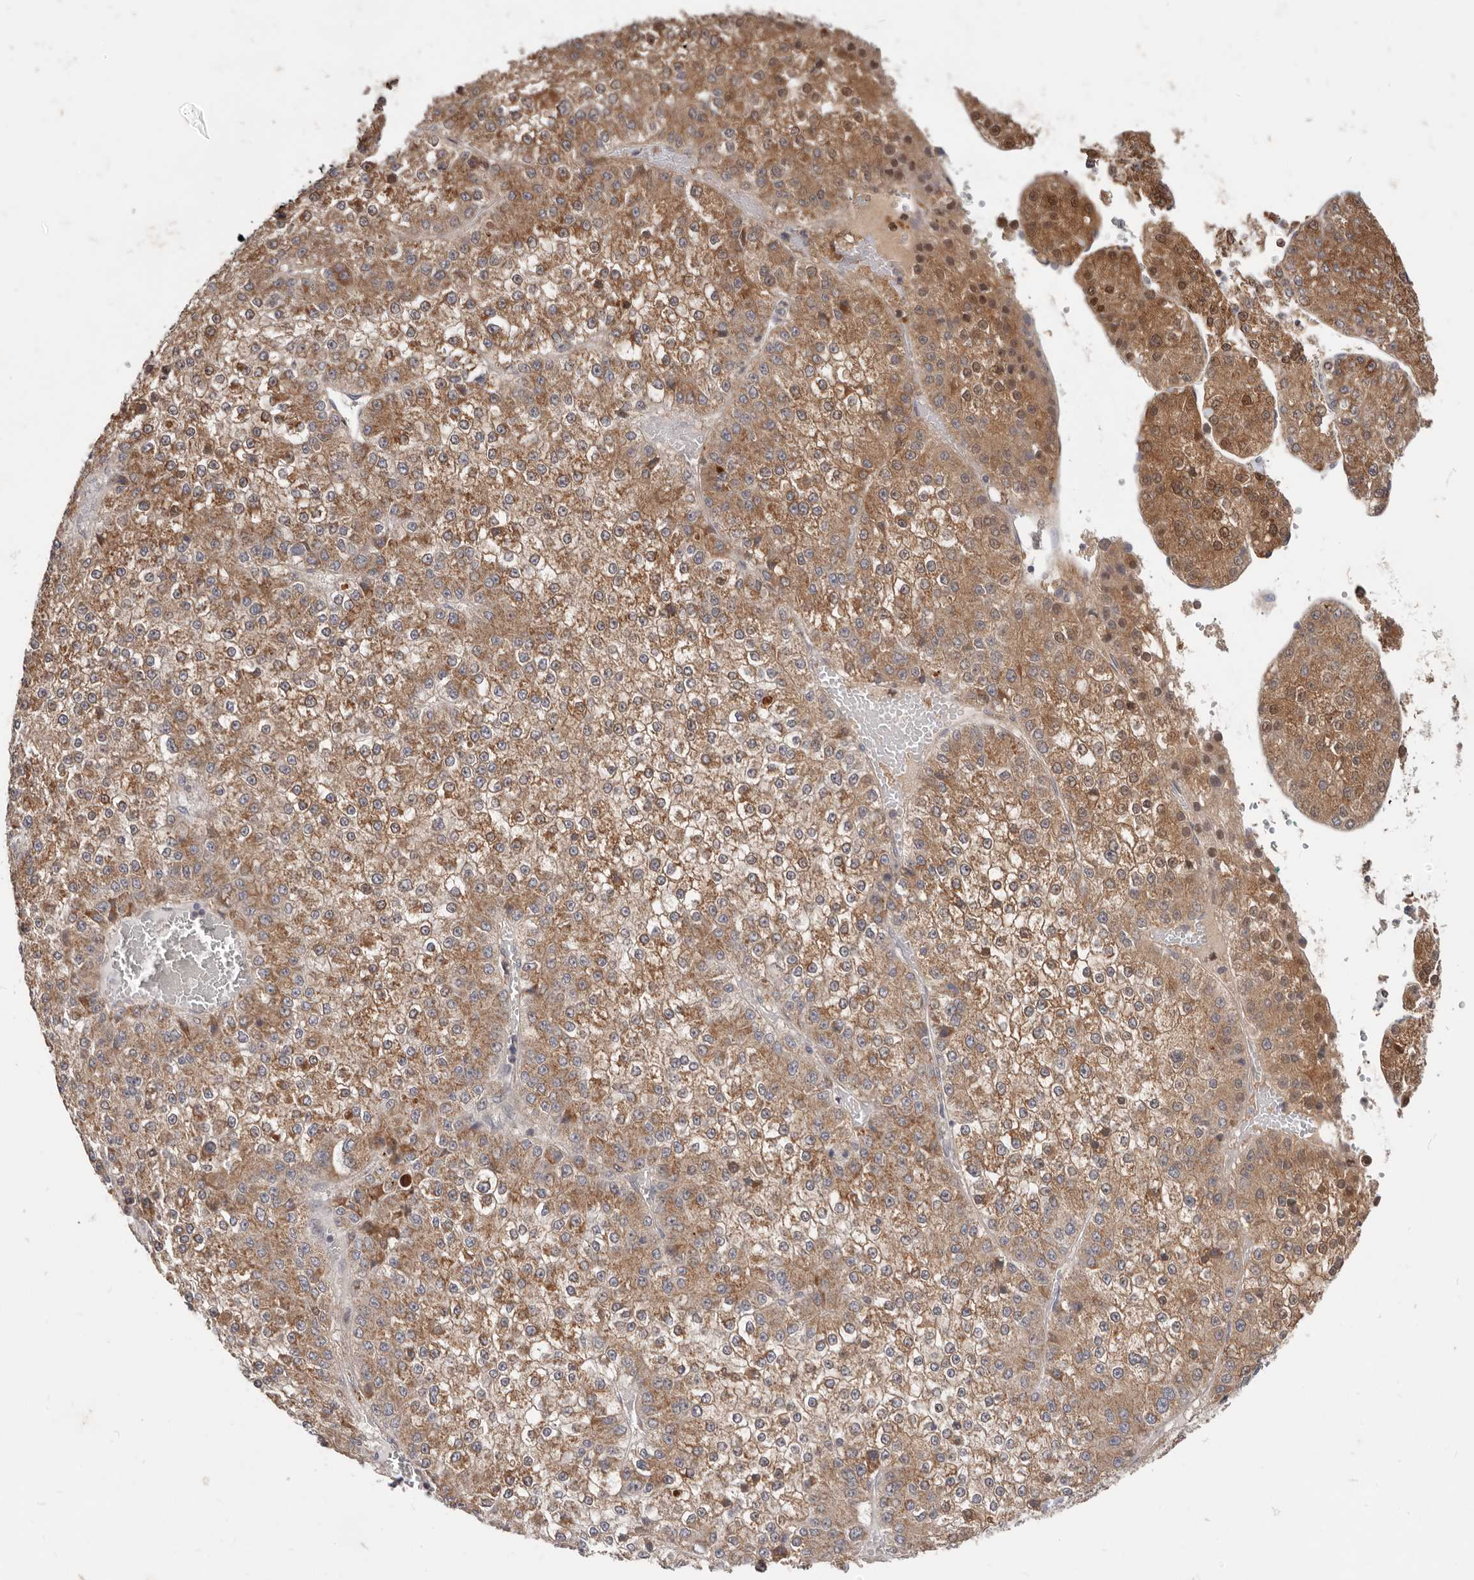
{"staining": {"intensity": "moderate", "quantity": ">75%", "location": "cytoplasmic/membranous"}, "tissue": "liver cancer", "cell_type": "Tumor cells", "image_type": "cancer", "snomed": [{"axis": "morphology", "description": "Carcinoma, Hepatocellular, NOS"}, {"axis": "topography", "description": "Liver"}], "caption": "IHC micrograph of neoplastic tissue: human liver hepatocellular carcinoma stained using immunohistochemistry demonstrates medium levels of moderate protein expression localized specifically in the cytoplasmic/membranous of tumor cells, appearing as a cytoplasmic/membranous brown color.", "gene": "LRP6", "patient": {"sex": "female", "age": 73}}